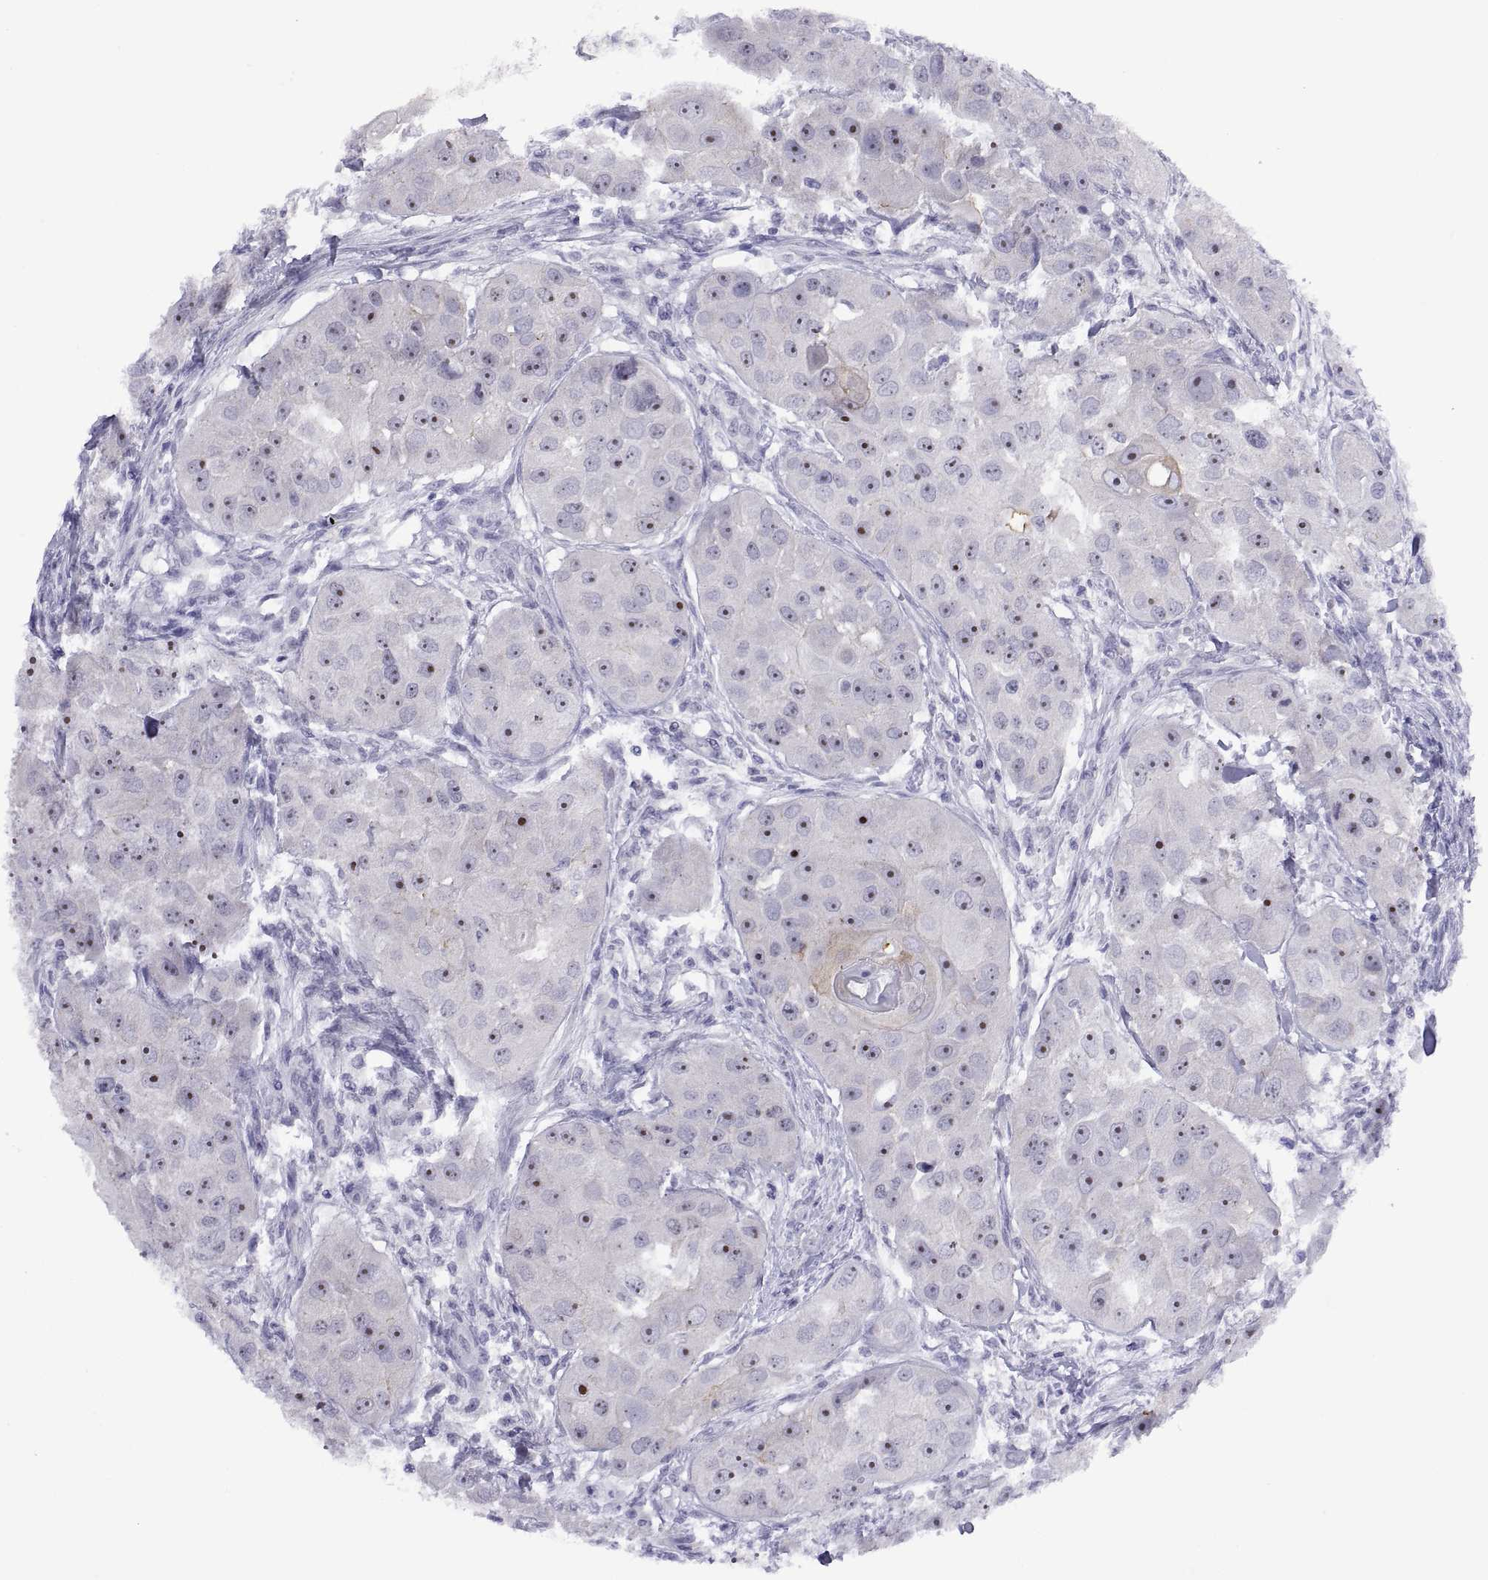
{"staining": {"intensity": "strong", "quantity": "<25%", "location": "nuclear"}, "tissue": "head and neck cancer", "cell_type": "Tumor cells", "image_type": "cancer", "snomed": [{"axis": "morphology", "description": "Squamous cell carcinoma, NOS"}, {"axis": "topography", "description": "Head-Neck"}], "caption": "A medium amount of strong nuclear staining is present in approximately <25% of tumor cells in squamous cell carcinoma (head and neck) tissue.", "gene": "VSX2", "patient": {"sex": "male", "age": 51}}